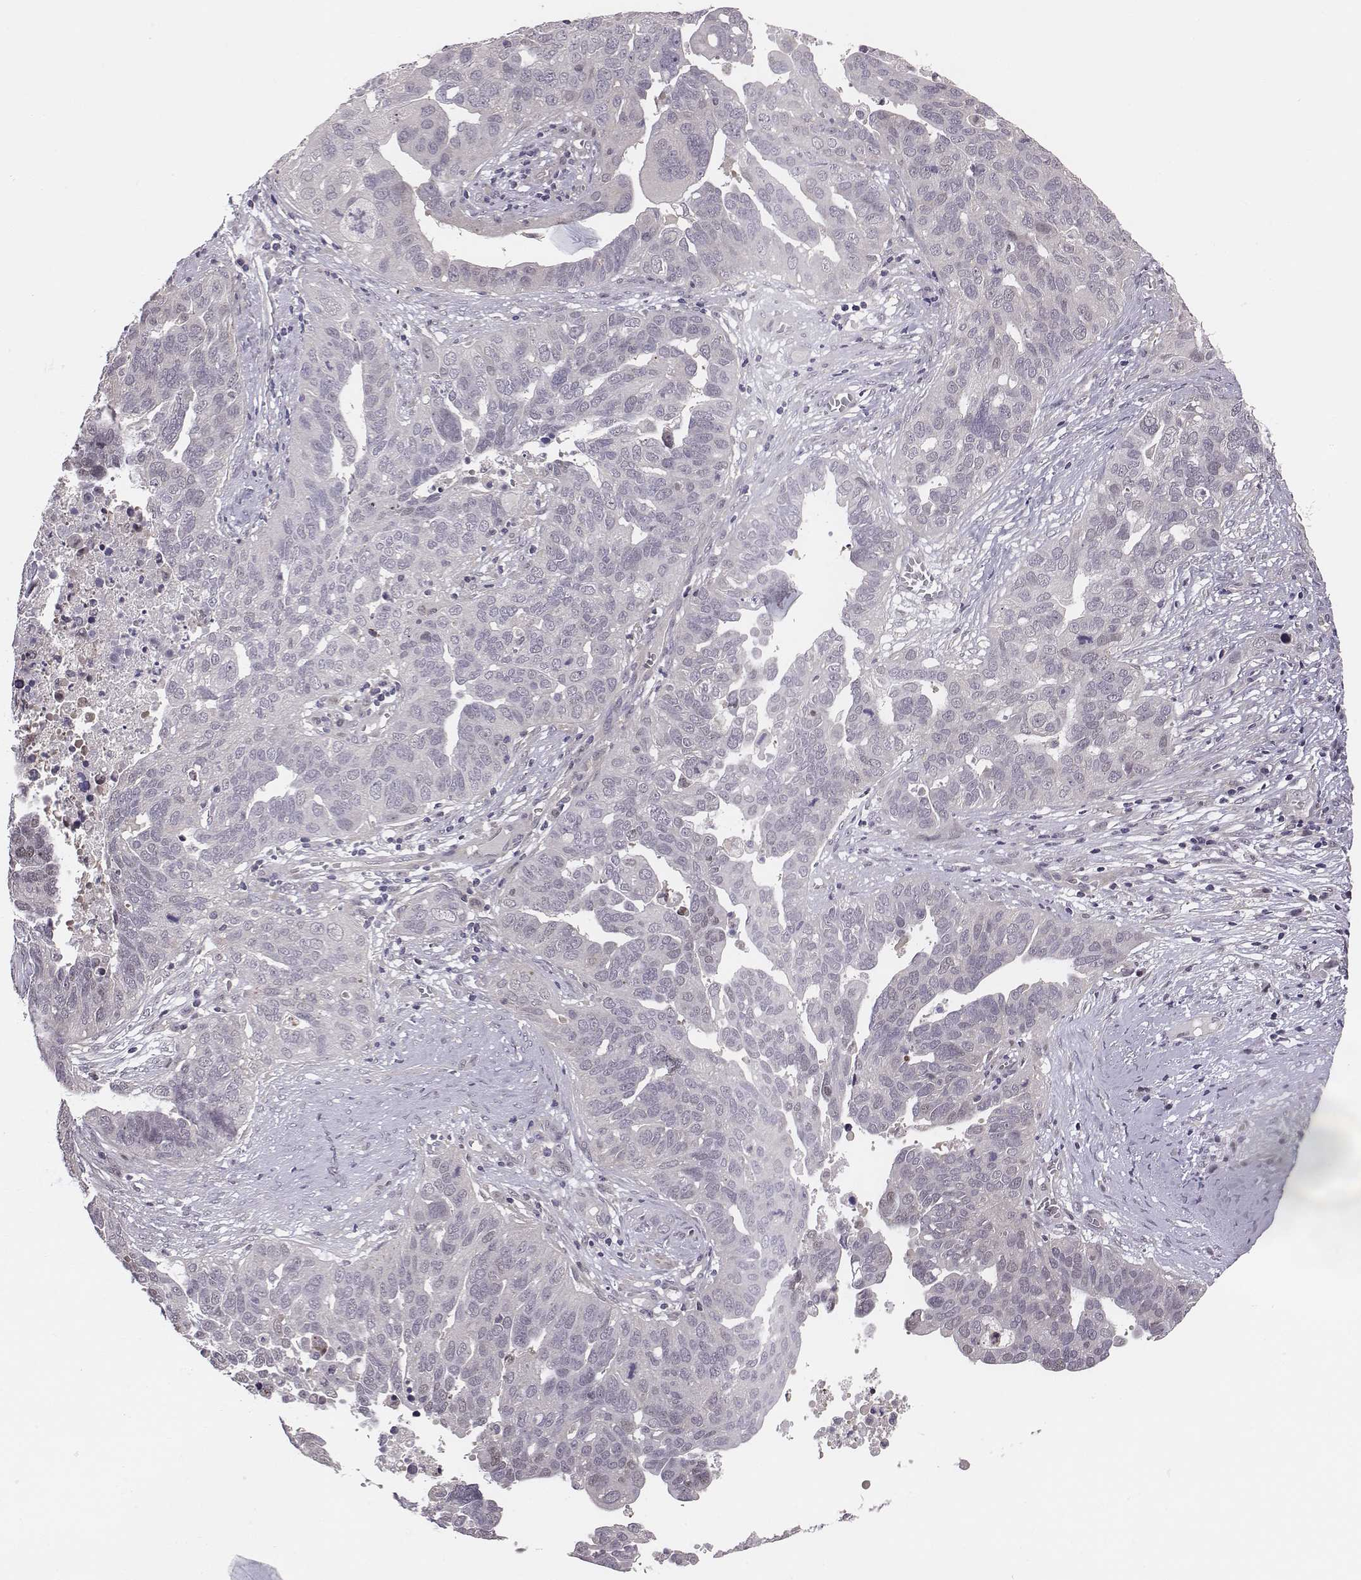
{"staining": {"intensity": "negative", "quantity": "none", "location": "none"}, "tissue": "ovarian cancer", "cell_type": "Tumor cells", "image_type": "cancer", "snomed": [{"axis": "morphology", "description": "Carcinoma, endometroid"}, {"axis": "topography", "description": "Soft tissue"}, {"axis": "topography", "description": "Ovary"}], "caption": "This is an immunohistochemistry (IHC) photomicrograph of endometroid carcinoma (ovarian). There is no staining in tumor cells.", "gene": "SMURF2", "patient": {"sex": "female", "age": 52}}